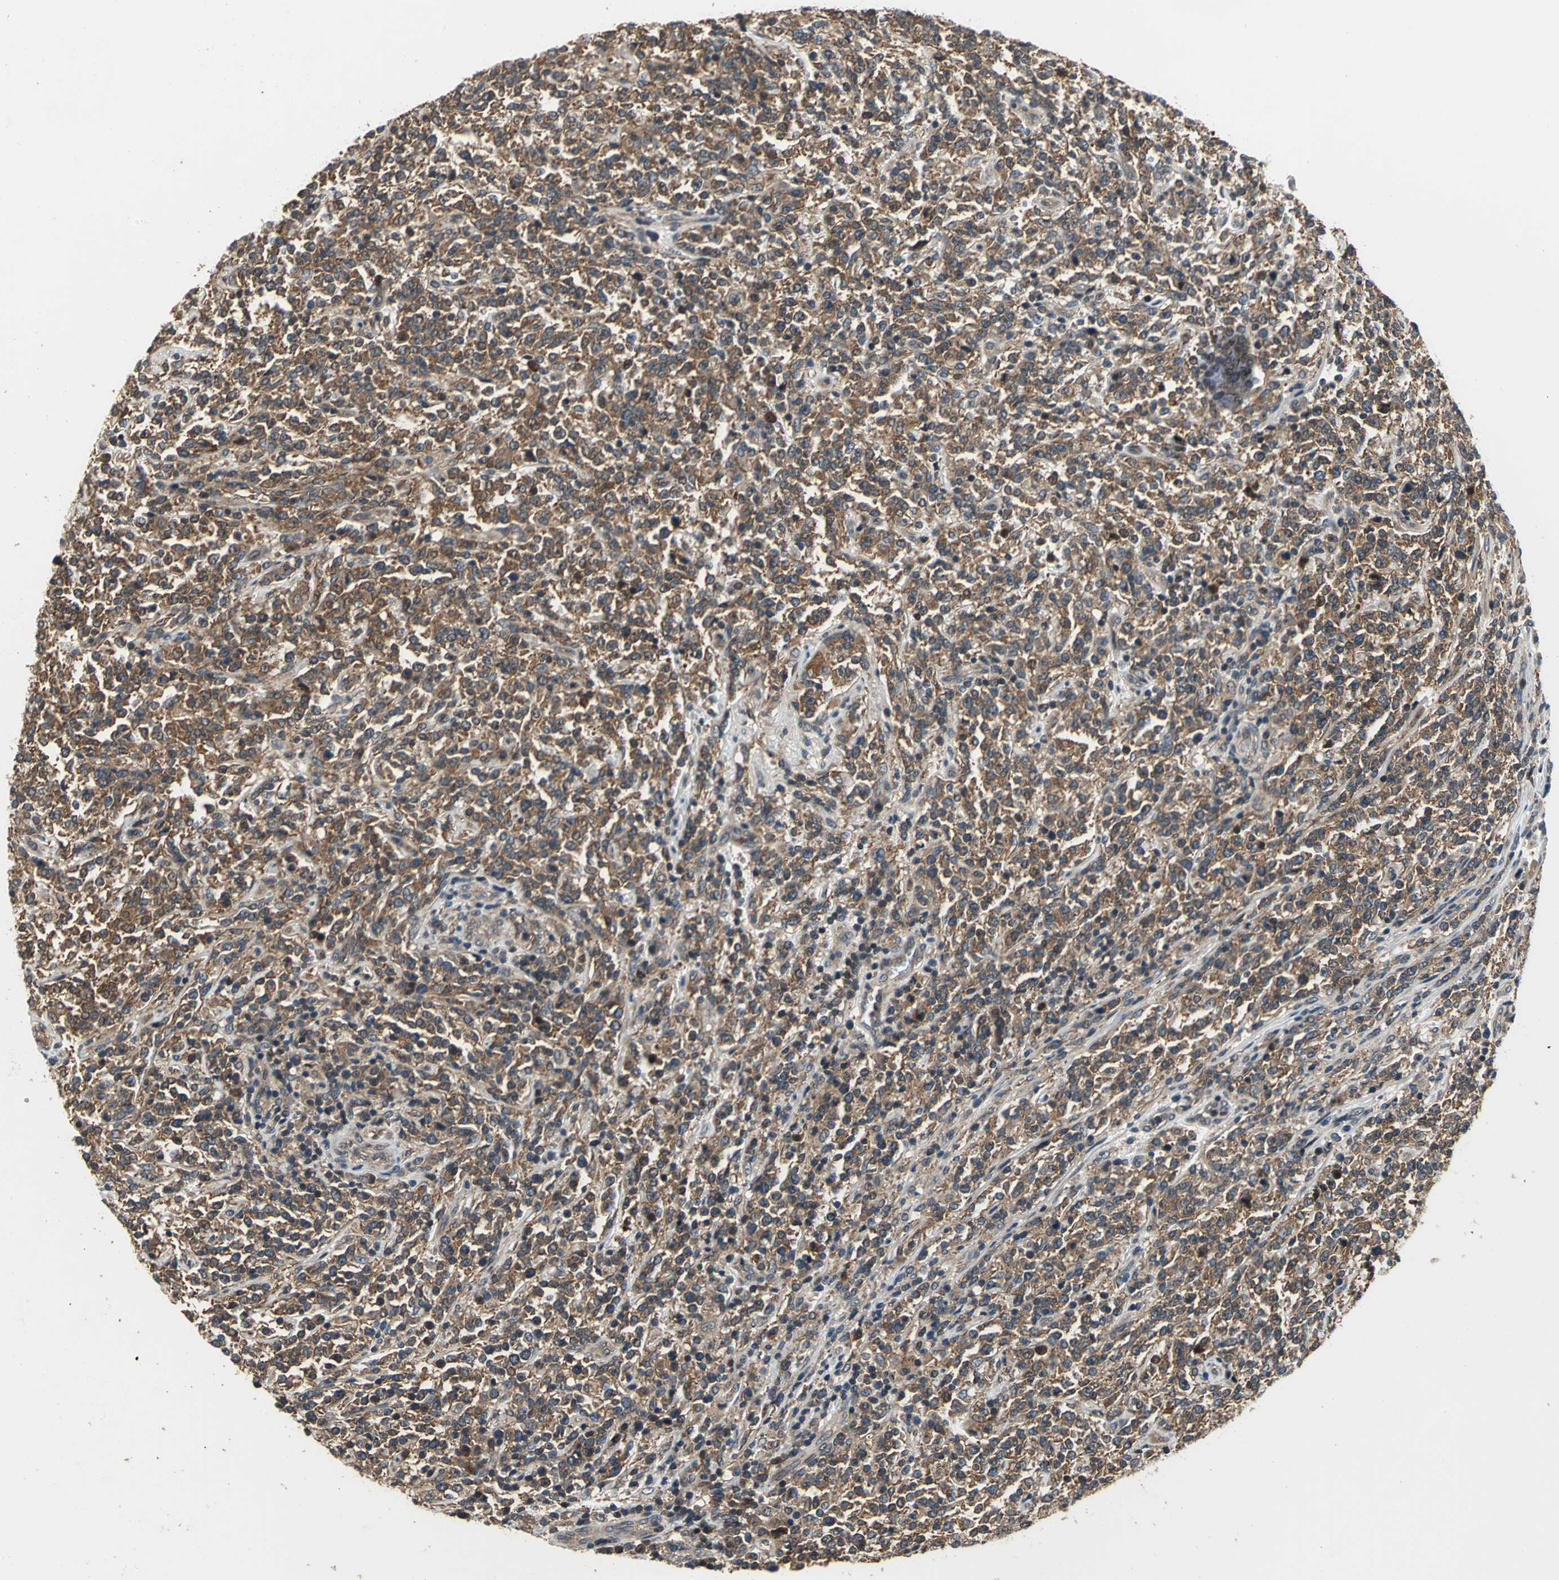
{"staining": {"intensity": "strong", "quantity": ">75%", "location": "cytoplasmic/membranous"}, "tissue": "lymphoma", "cell_type": "Tumor cells", "image_type": "cancer", "snomed": [{"axis": "morphology", "description": "Malignant lymphoma, non-Hodgkin's type, High grade"}, {"axis": "topography", "description": "Soft tissue"}], "caption": "DAB immunohistochemical staining of human lymphoma reveals strong cytoplasmic/membranous protein positivity in about >75% of tumor cells.", "gene": "EIF2B2", "patient": {"sex": "male", "age": 18}}